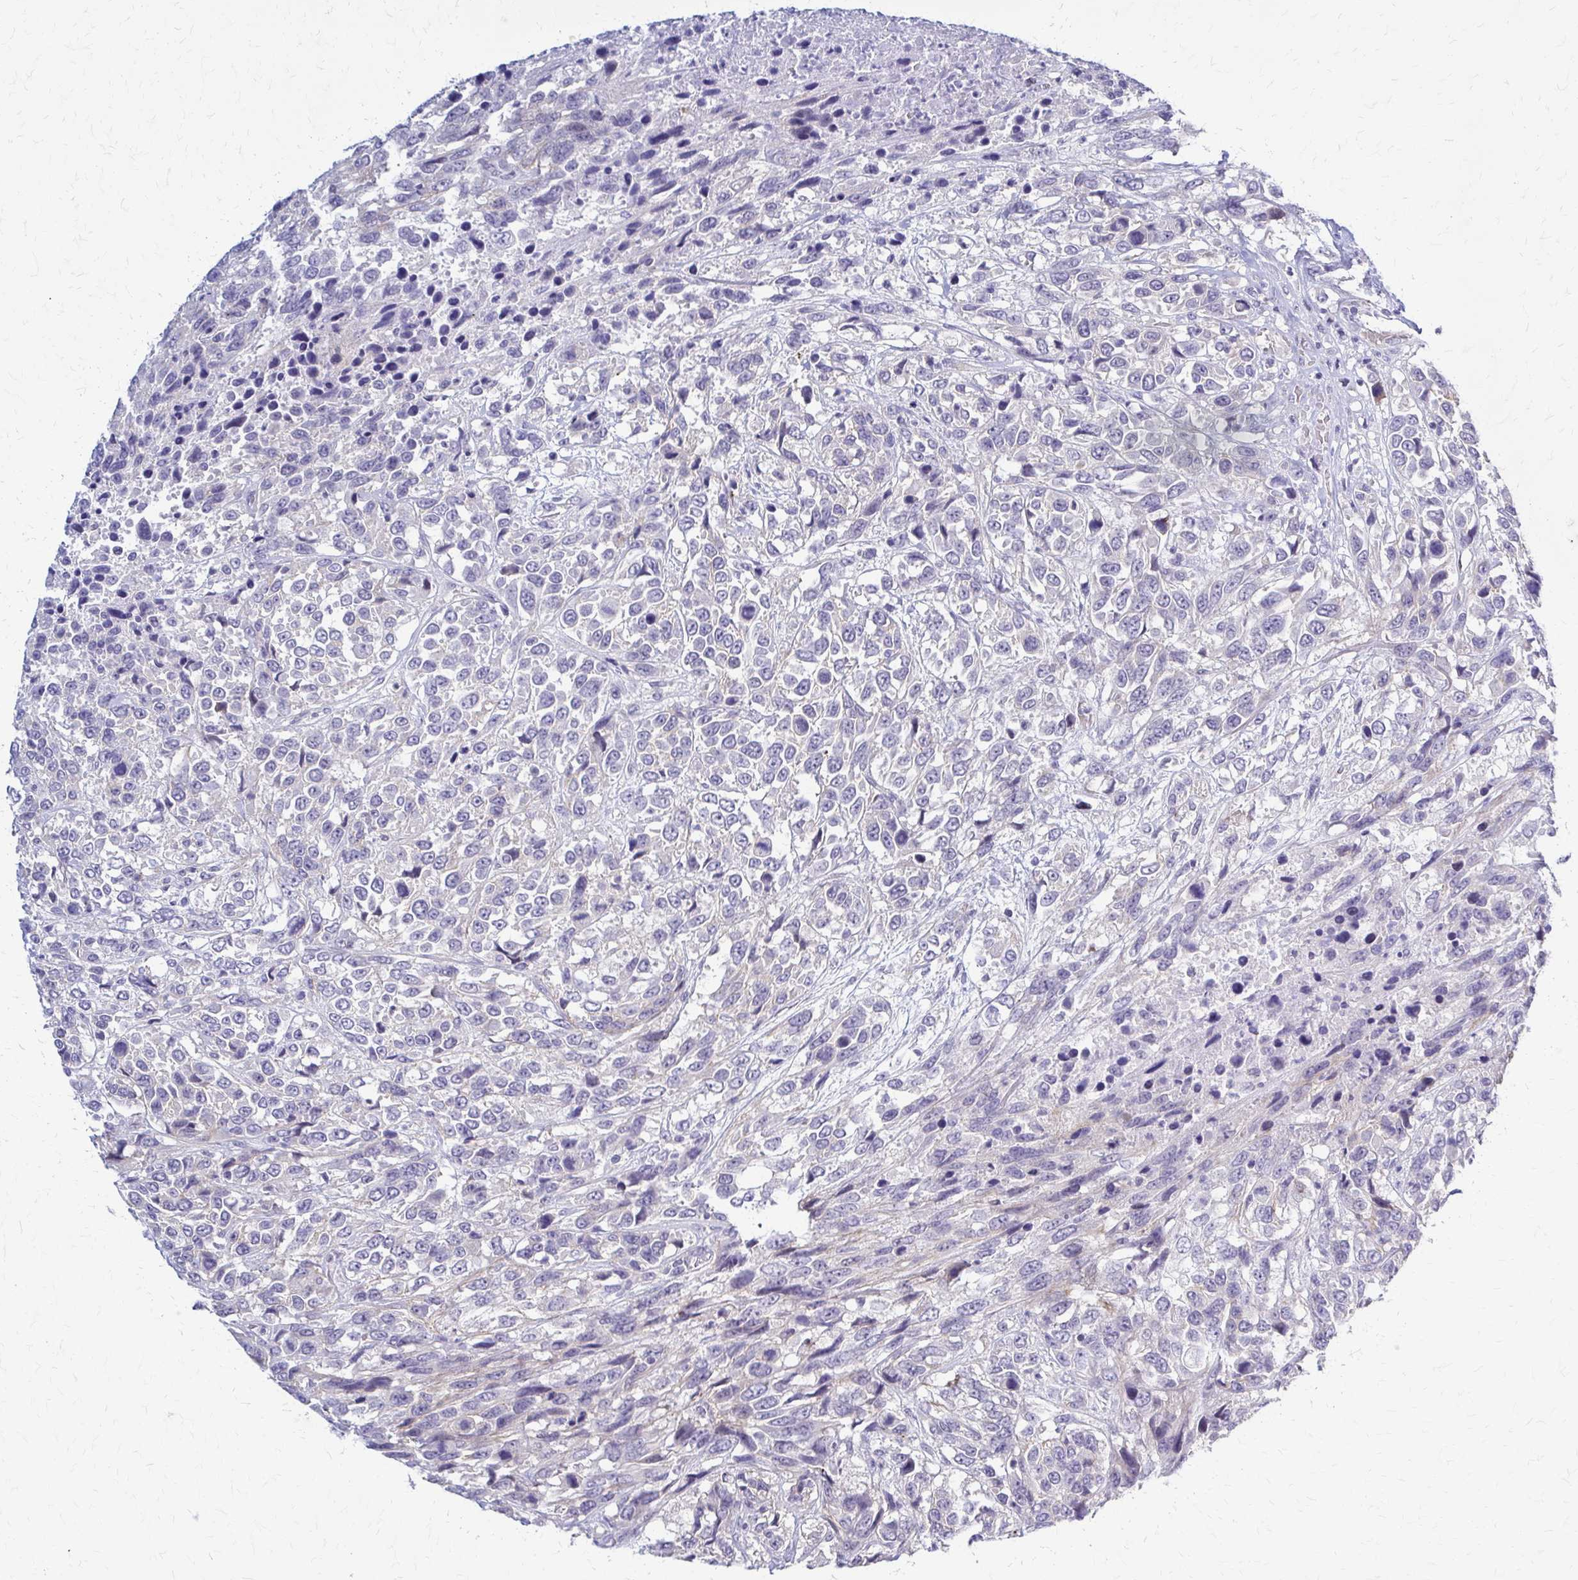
{"staining": {"intensity": "negative", "quantity": "none", "location": "none"}, "tissue": "urothelial cancer", "cell_type": "Tumor cells", "image_type": "cancer", "snomed": [{"axis": "morphology", "description": "Urothelial carcinoma, High grade"}, {"axis": "topography", "description": "Urinary bladder"}], "caption": "Immunohistochemistry (IHC) histopathology image of neoplastic tissue: high-grade urothelial carcinoma stained with DAB (3,3'-diaminobenzidine) shows no significant protein positivity in tumor cells.", "gene": "RHOBTB2", "patient": {"sex": "female", "age": 70}}